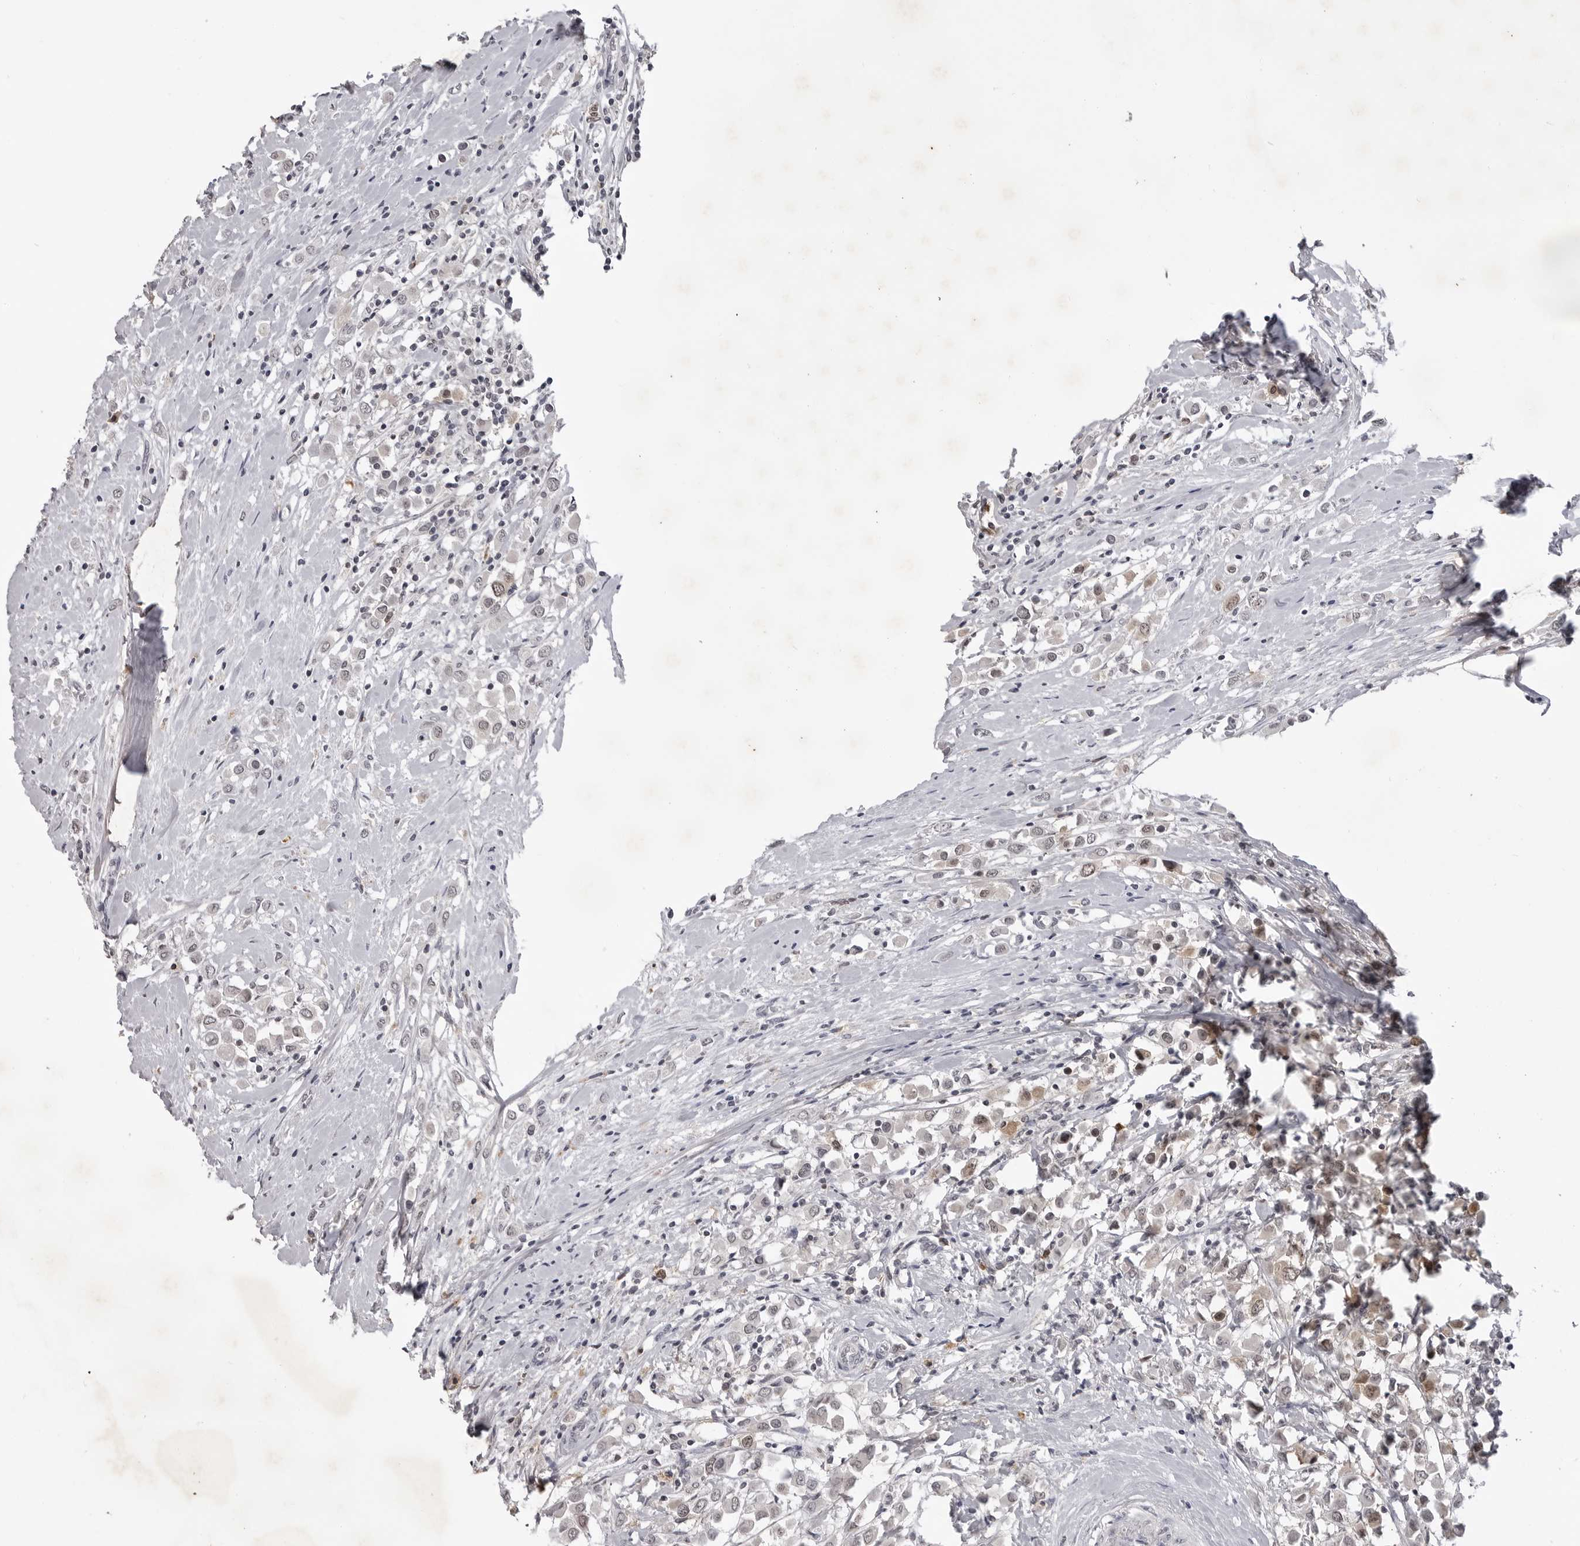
{"staining": {"intensity": "weak", "quantity": "25%-75%", "location": "cytoplasmic/membranous"}, "tissue": "breast cancer", "cell_type": "Tumor cells", "image_type": "cancer", "snomed": [{"axis": "morphology", "description": "Duct carcinoma"}, {"axis": "topography", "description": "Breast"}], "caption": "Immunohistochemistry image of breast cancer stained for a protein (brown), which reveals low levels of weak cytoplasmic/membranous positivity in approximately 25%-75% of tumor cells.", "gene": "RRM1", "patient": {"sex": "female", "age": 61}}